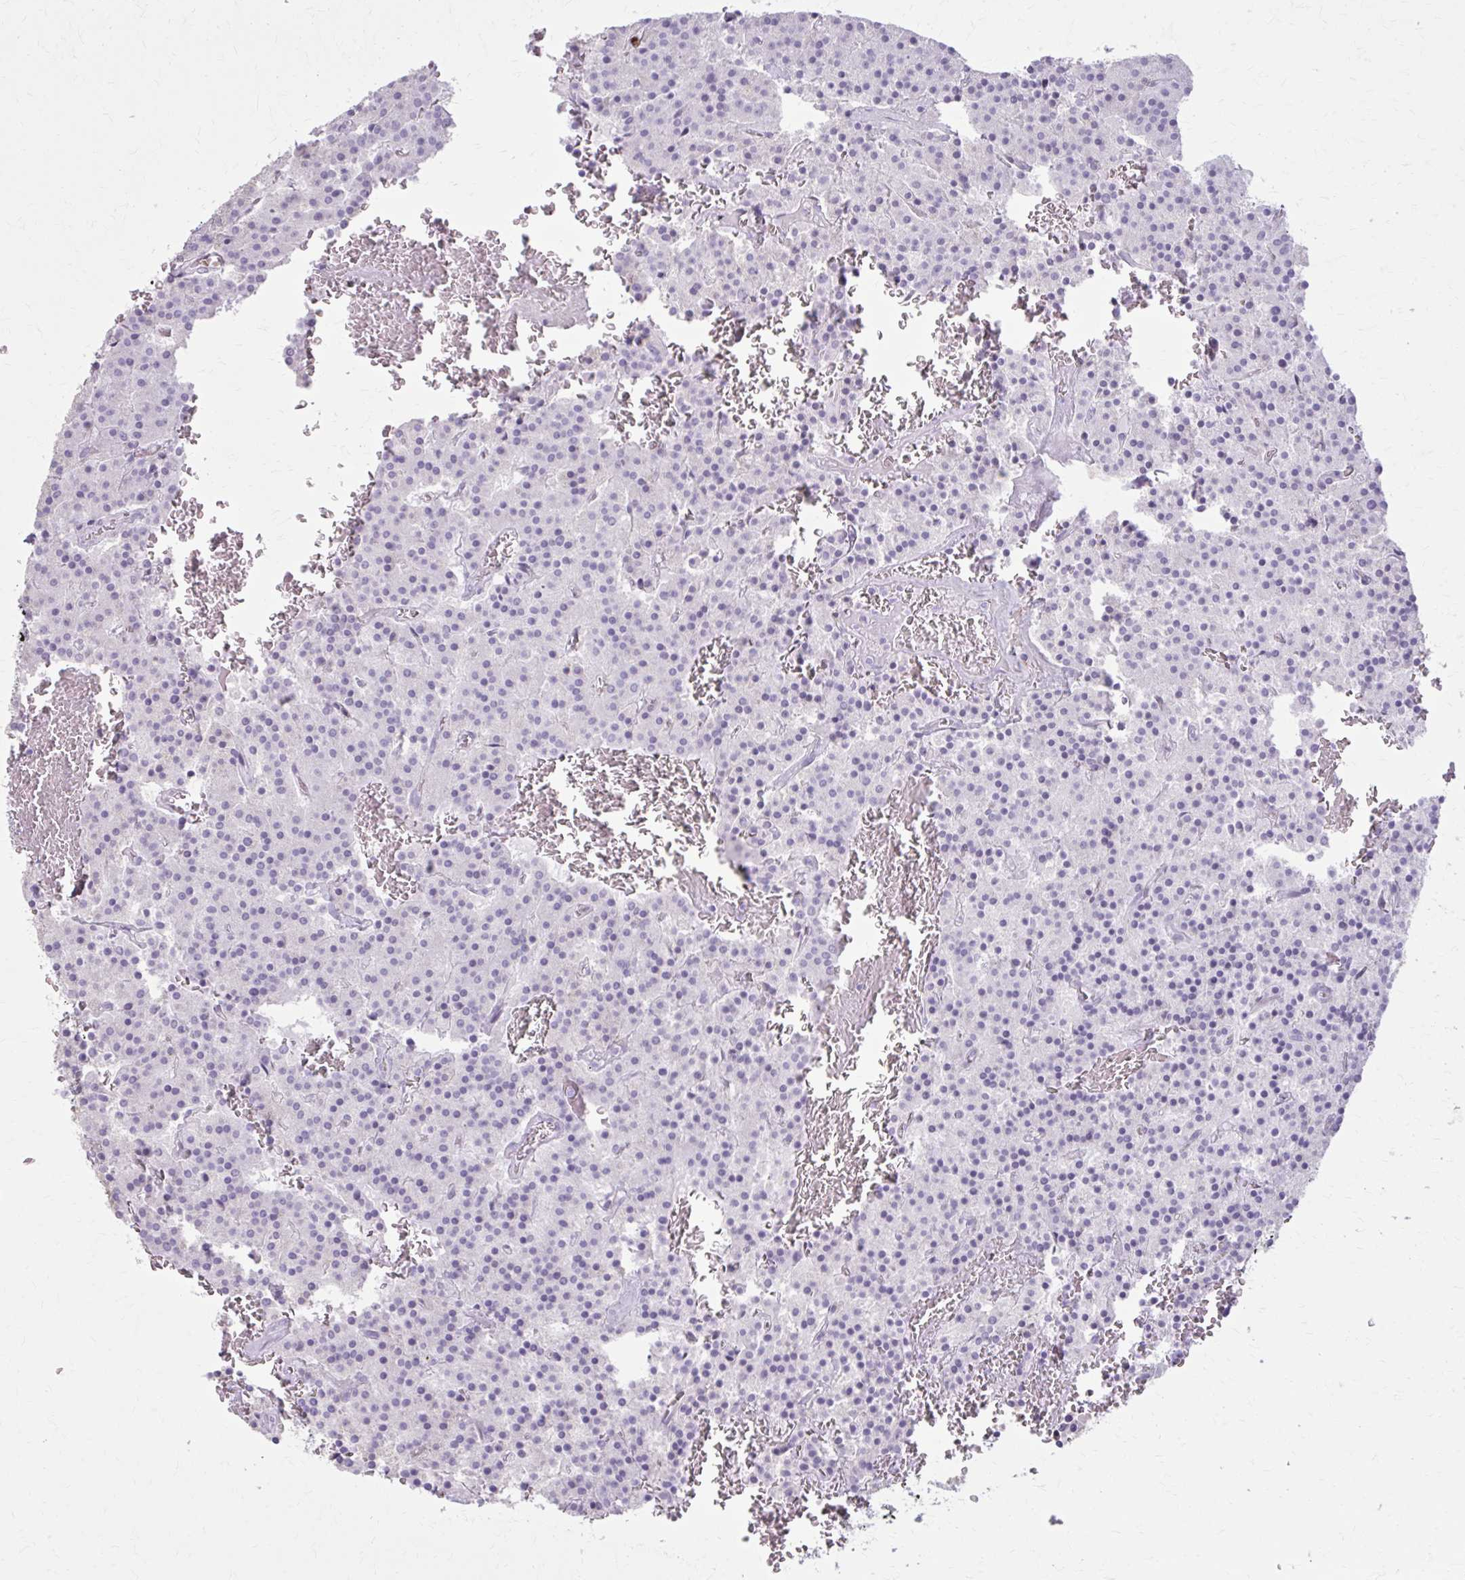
{"staining": {"intensity": "negative", "quantity": "none", "location": "none"}, "tissue": "carcinoid", "cell_type": "Tumor cells", "image_type": "cancer", "snomed": [{"axis": "morphology", "description": "Carcinoid, malignant, NOS"}, {"axis": "topography", "description": "Lung"}], "caption": "IHC of carcinoid reveals no staining in tumor cells. (DAB IHC, high magnification).", "gene": "OR4B1", "patient": {"sex": "male", "age": 70}}